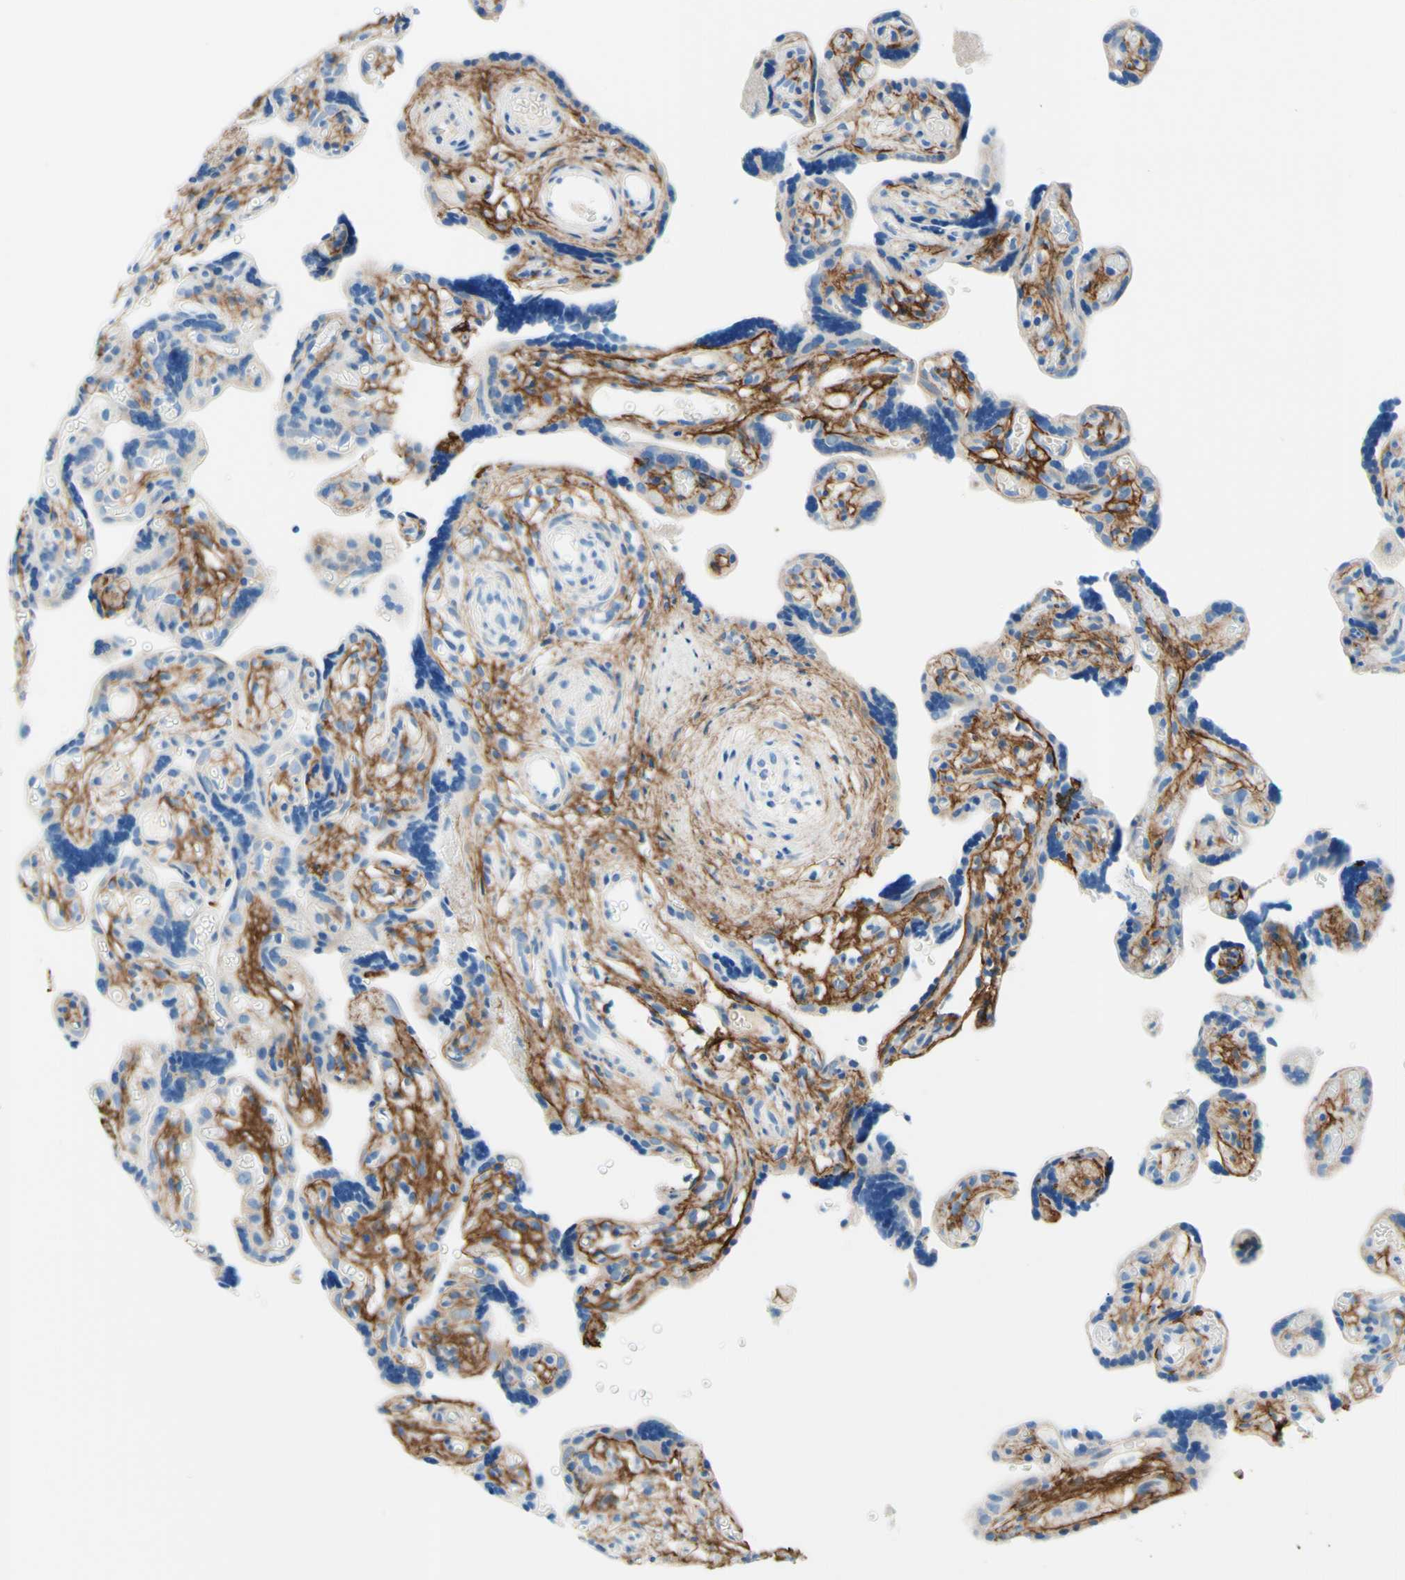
{"staining": {"intensity": "weak", "quantity": "25%-75%", "location": "cytoplasmic/membranous"}, "tissue": "placenta", "cell_type": "Trophoblastic cells", "image_type": "normal", "snomed": [{"axis": "morphology", "description": "Normal tissue, NOS"}, {"axis": "topography", "description": "Placenta"}], "caption": "Weak cytoplasmic/membranous staining for a protein is seen in approximately 25%-75% of trophoblastic cells of unremarkable placenta using immunohistochemistry.", "gene": "MFAP5", "patient": {"sex": "female", "age": 30}}